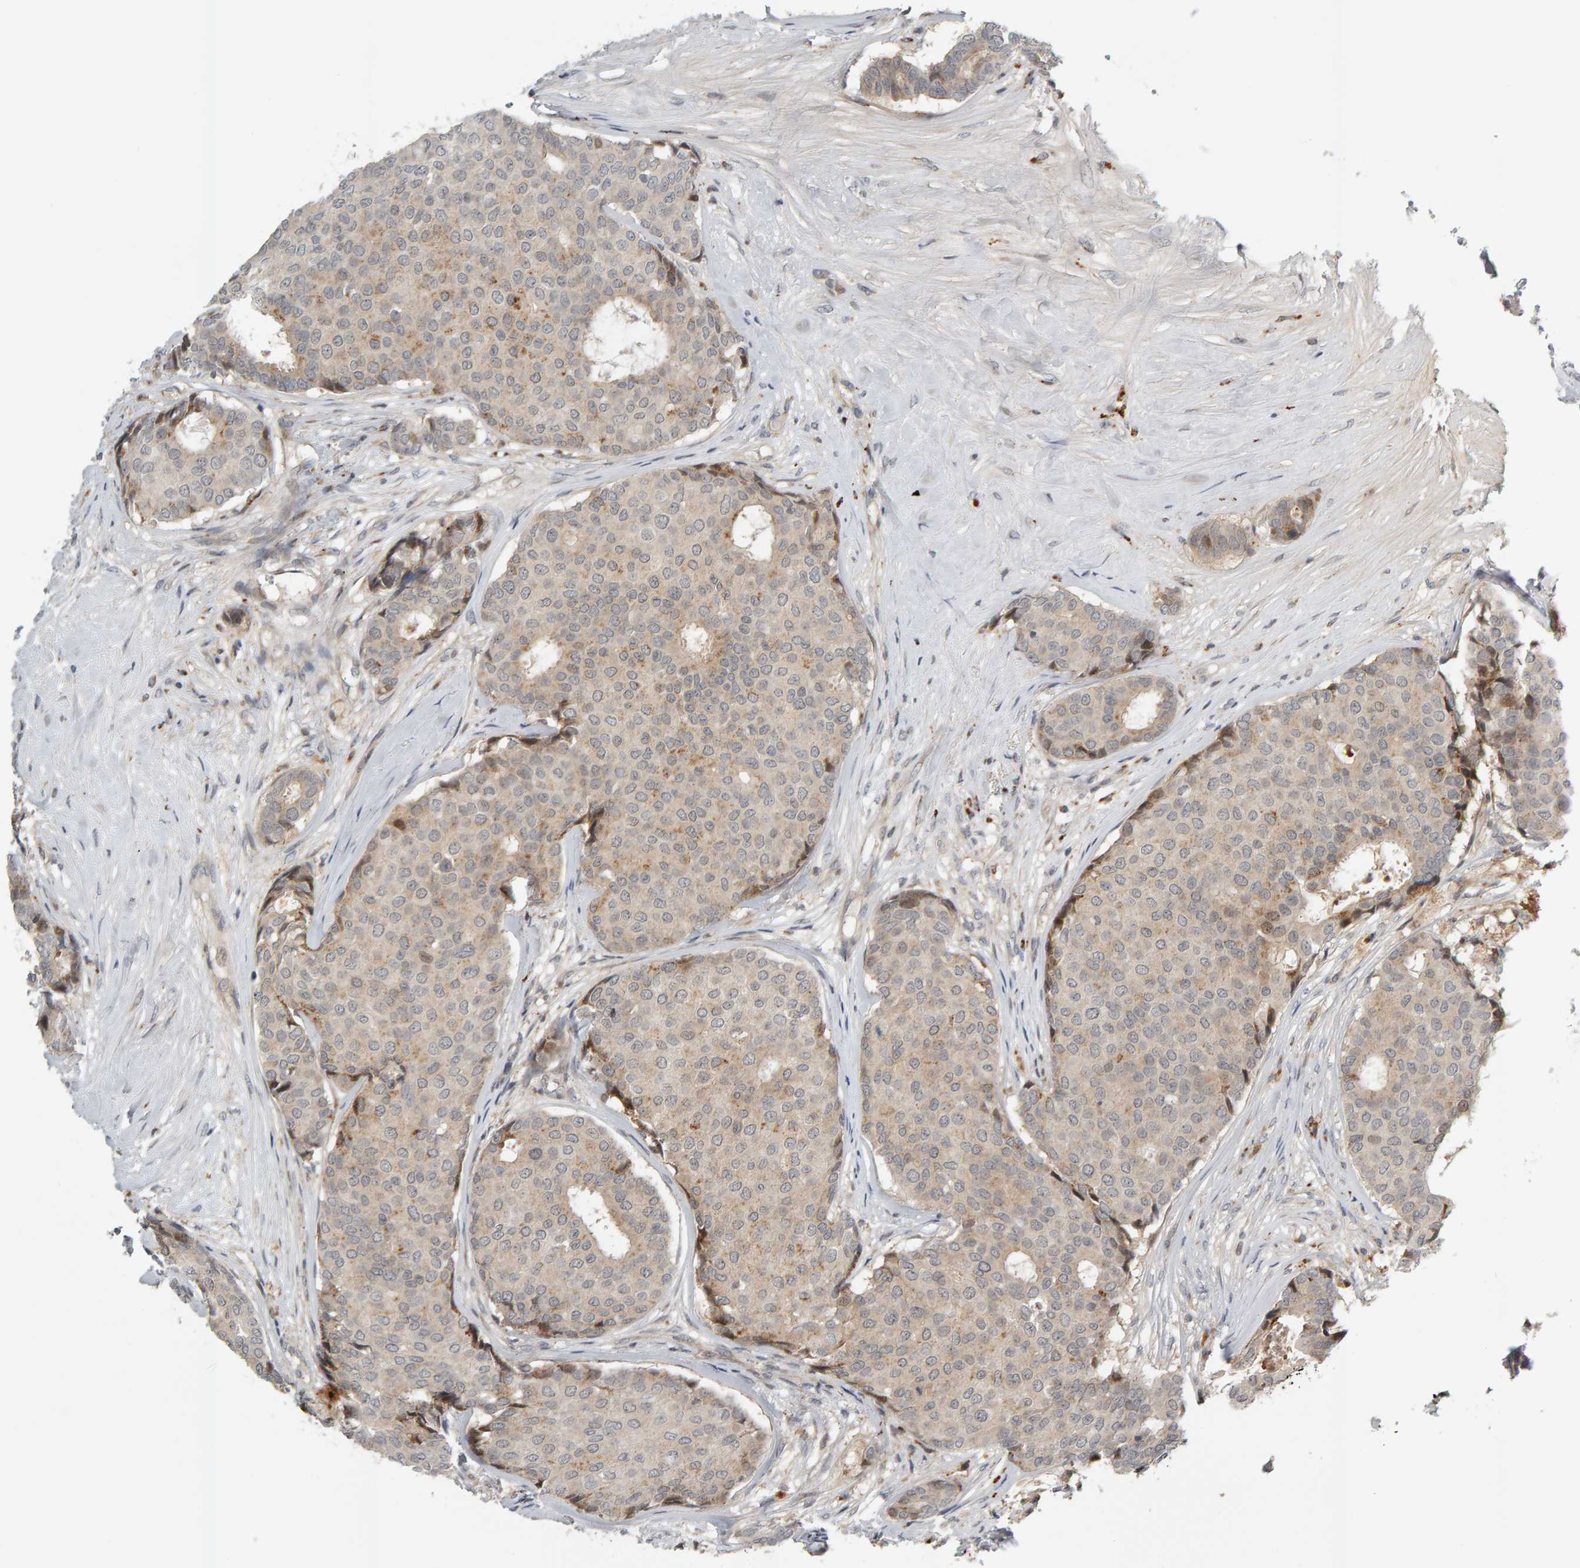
{"staining": {"intensity": "weak", "quantity": "<25%", "location": "cytoplasmic/membranous"}, "tissue": "breast cancer", "cell_type": "Tumor cells", "image_type": "cancer", "snomed": [{"axis": "morphology", "description": "Duct carcinoma"}, {"axis": "topography", "description": "Breast"}], "caption": "Immunohistochemistry of infiltrating ductal carcinoma (breast) reveals no expression in tumor cells.", "gene": "ZNF160", "patient": {"sex": "female", "age": 75}}